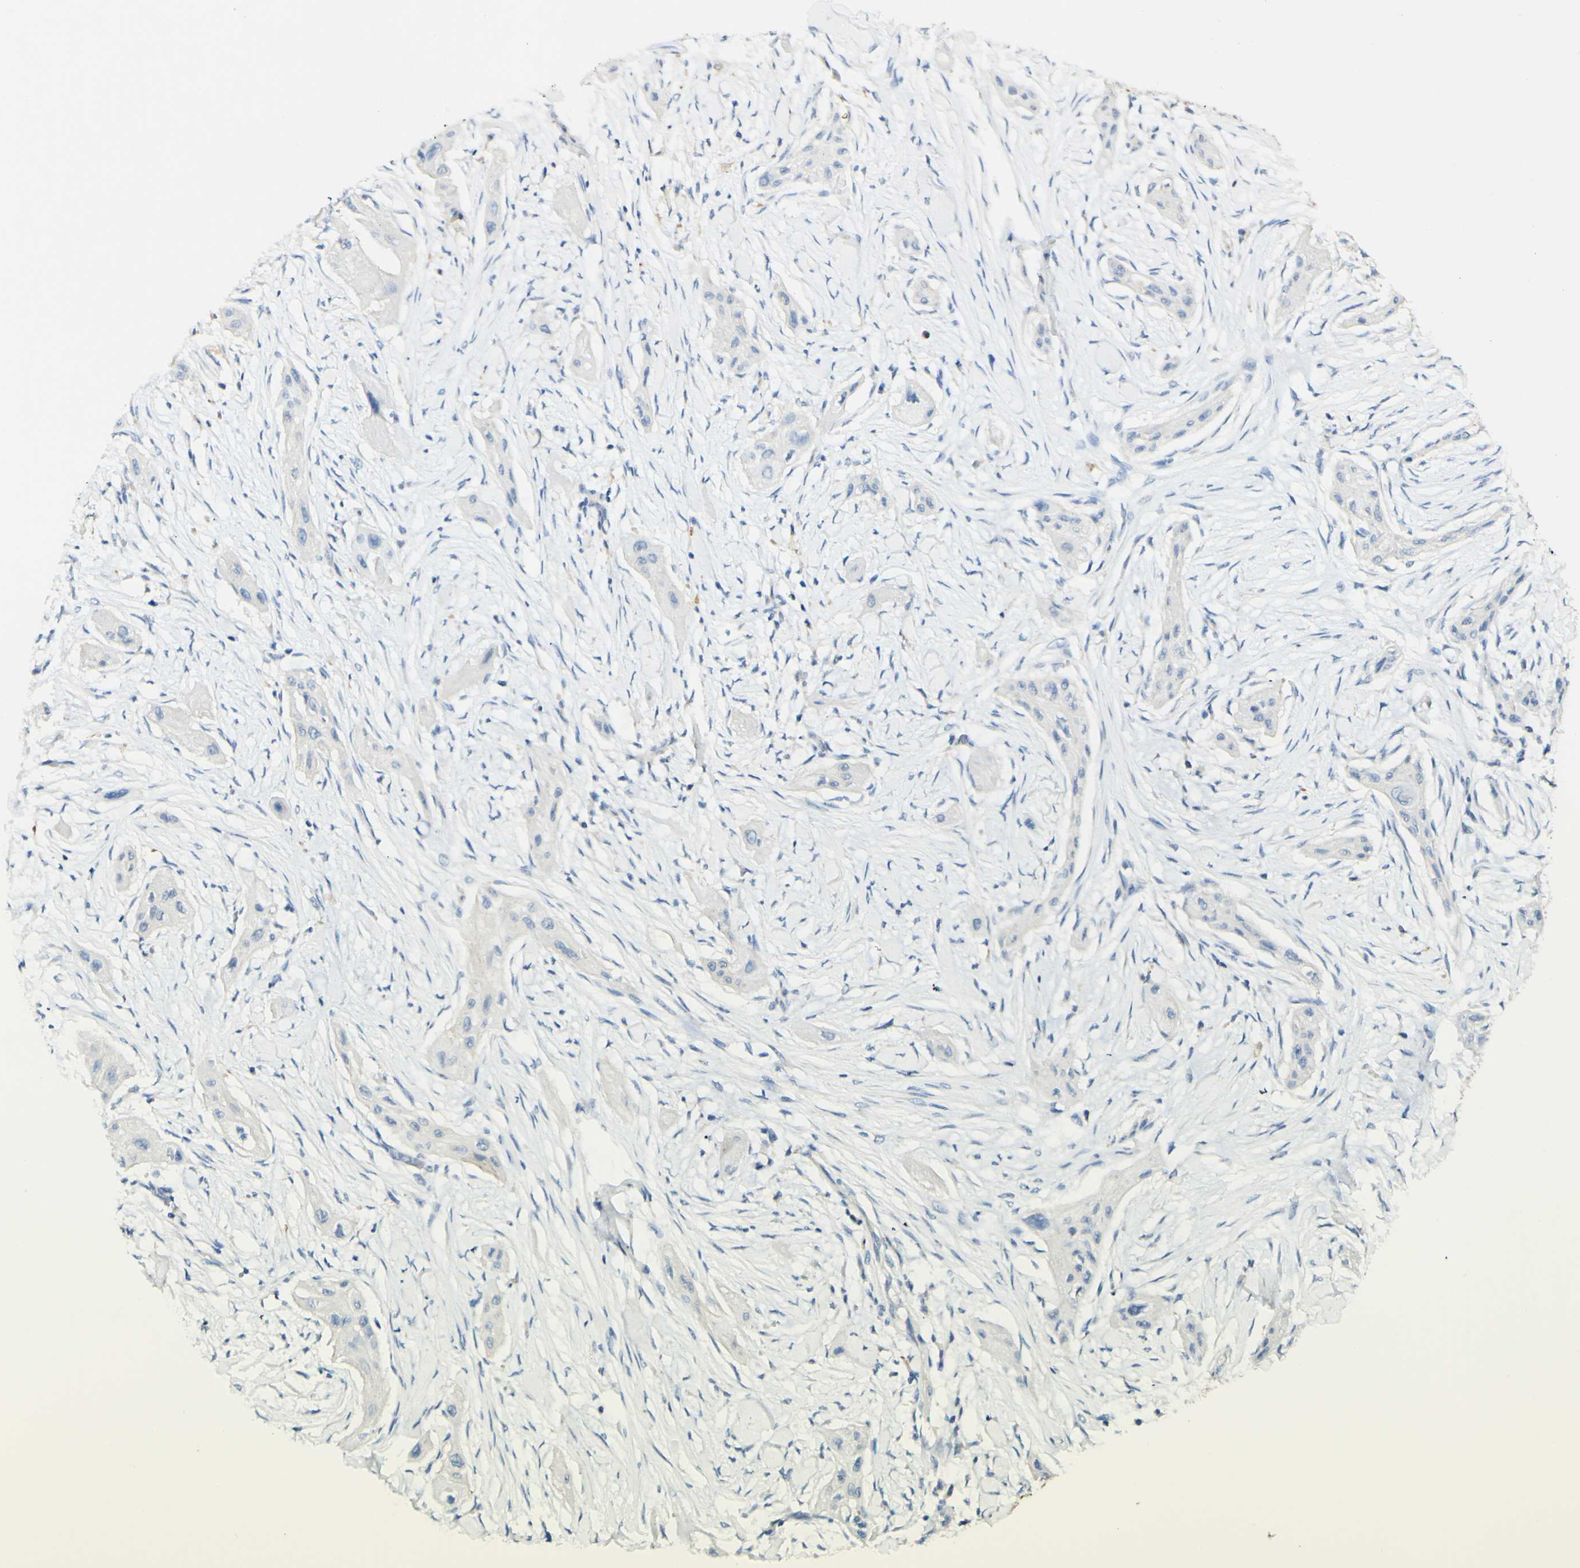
{"staining": {"intensity": "negative", "quantity": "none", "location": "none"}, "tissue": "lung cancer", "cell_type": "Tumor cells", "image_type": "cancer", "snomed": [{"axis": "morphology", "description": "Squamous cell carcinoma, NOS"}, {"axis": "topography", "description": "Lung"}], "caption": "This is an IHC micrograph of human lung squamous cell carcinoma. There is no positivity in tumor cells.", "gene": "FCGRT", "patient": {"sex": "female", "age": 47}}